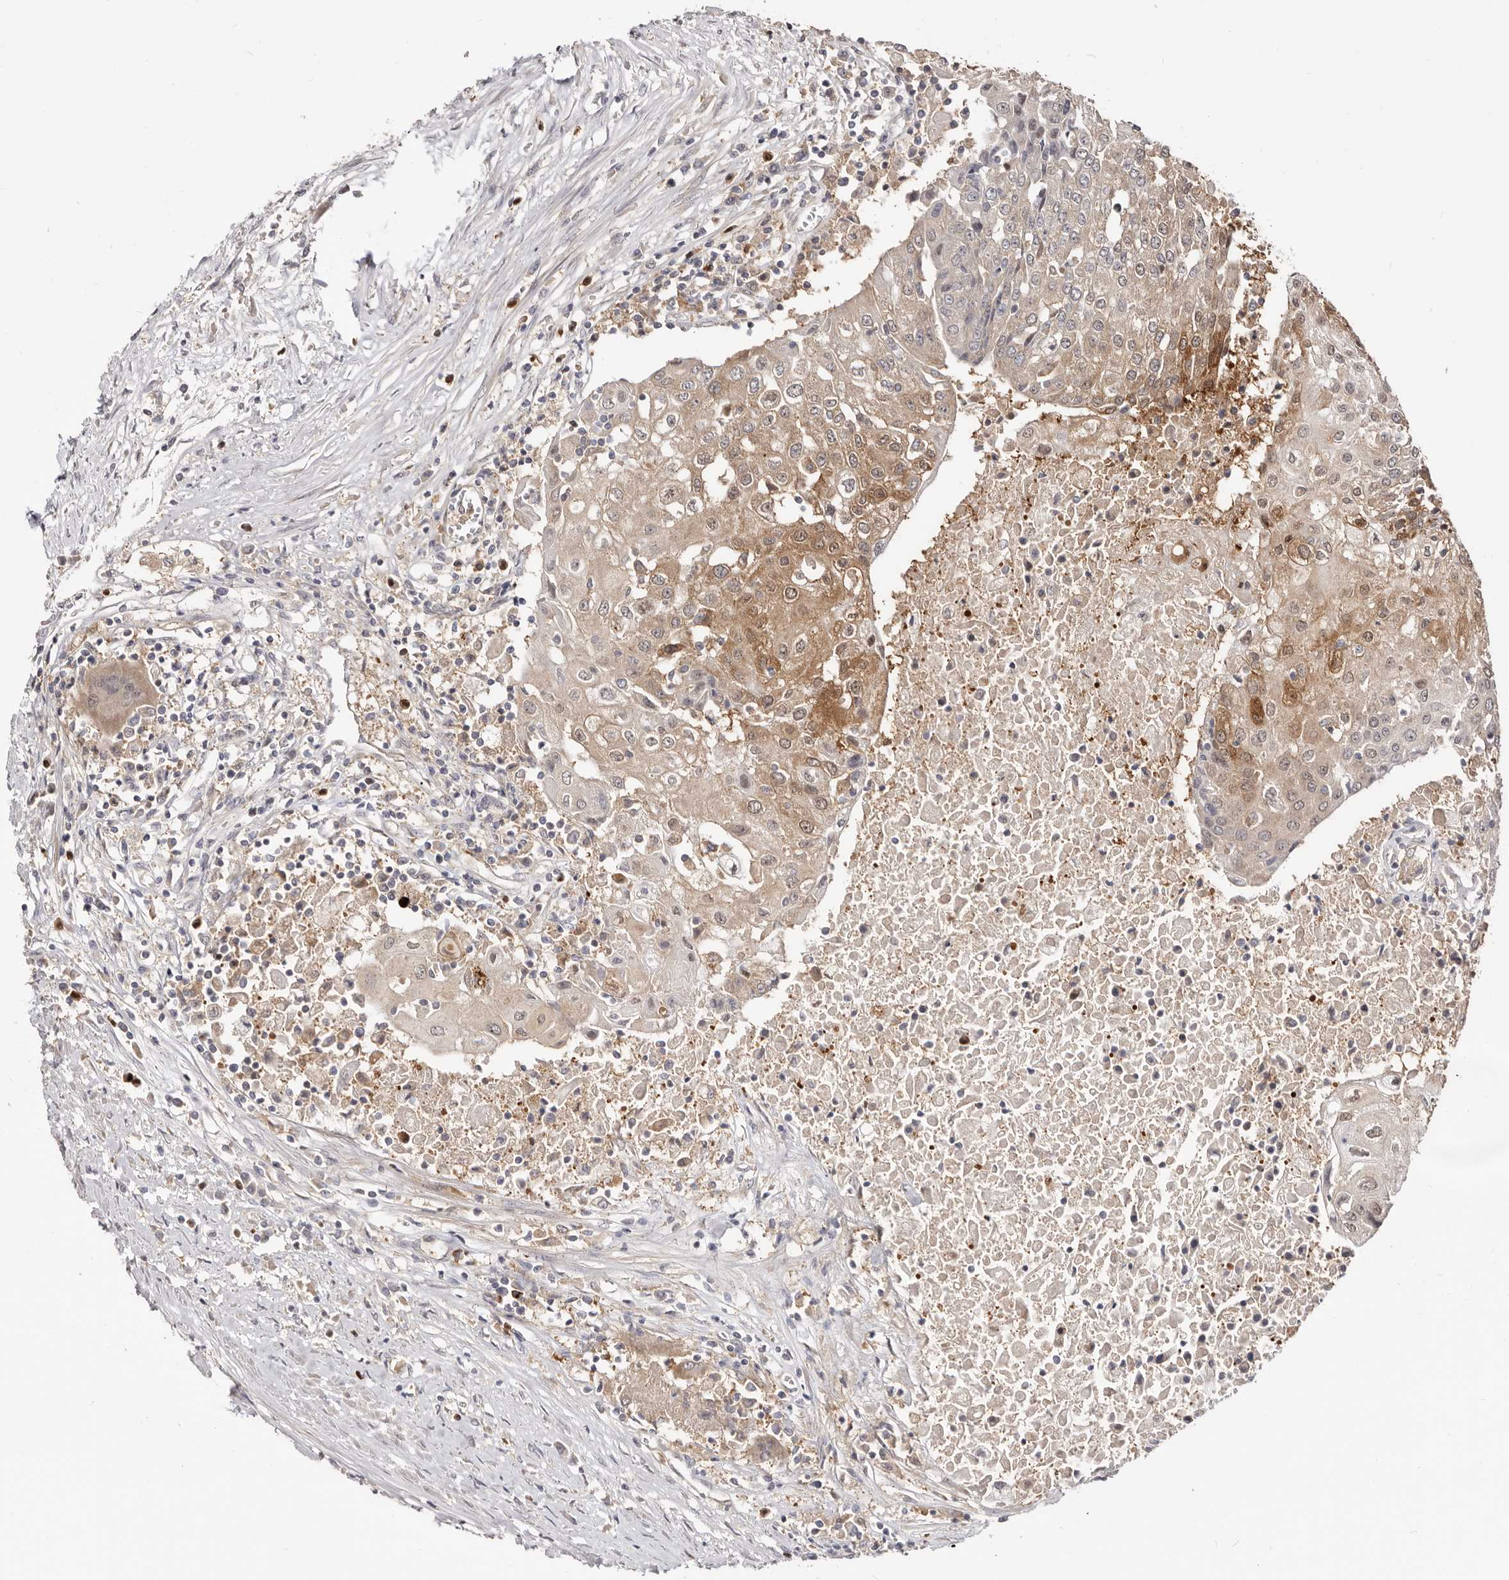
{"staining": {"intensity": "moderate", "quantity": ">75%", "location": "cytoplasmic/membranous,nuclear"}, "tissue": "urothelial cancer", "cell_type": "Tumor cells", "image_type": "cancer", "snomed": [{"axis": "morphology", "description": "Urothelial carcinoma, High grade"}, {"axis": "topography", "description": "Urinary bladder"}], "caption": "Immunohistochemical staining of high-grade urothelial carcinoma exhibits moderate cytoplasmic/membranous and nuclear protein positivity in approximately >75% of tumor cells.", "gene": "TC2N", "patient": {"sex": "female", "age": 85}}